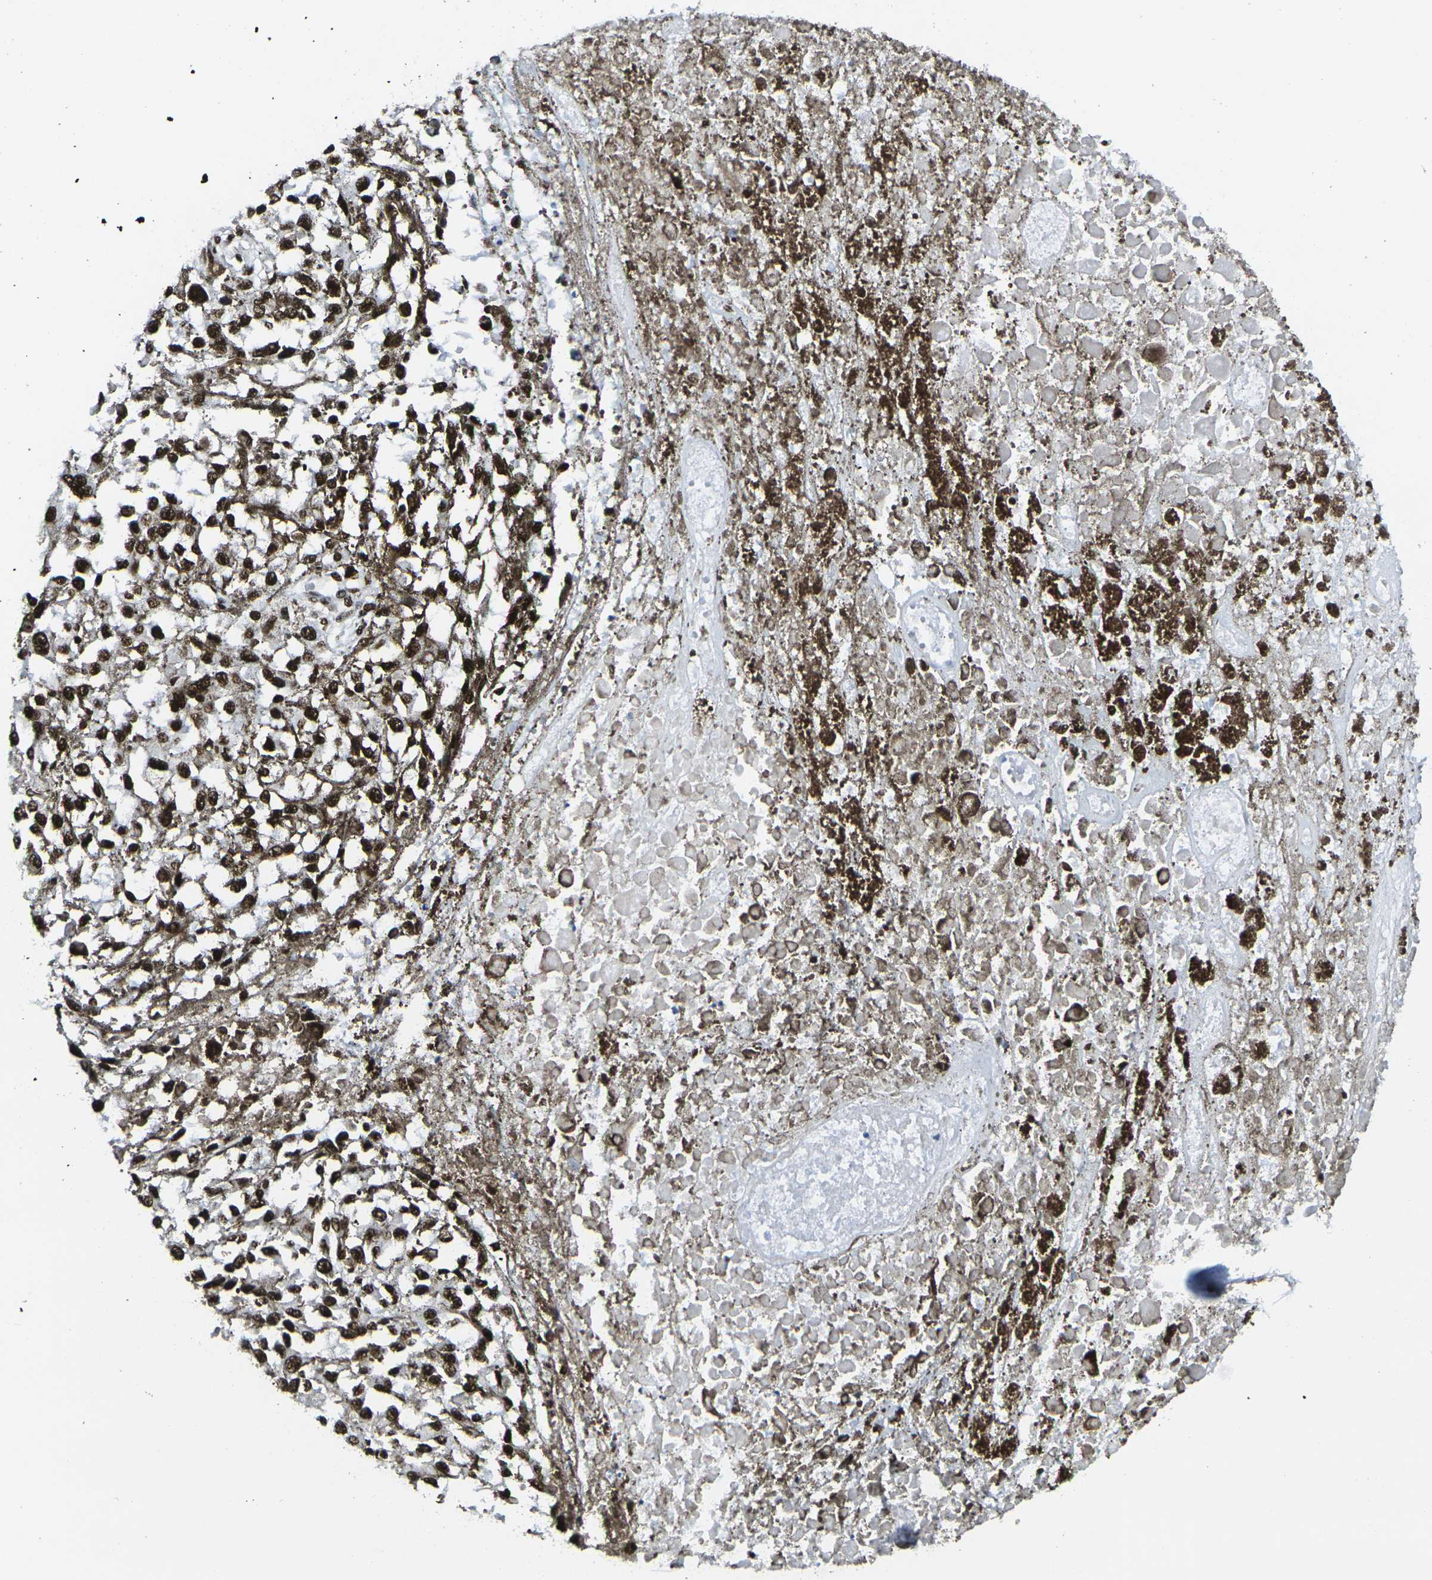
{"staining": {"intensity": "strong", "quantity": ">75%", "location": "nuclear"}, "tissue": "melanoma", "cell_type": "Tumor cells", "image_type": "cancer", "snomed": [{"axis": "morphology", "description": "Malignant melanoma, Metastatic site"}, {"axis": "topography", "description": "Lymph node"}], "caption": "Strong nuclear protein expression is present in approximately >75% of tumor cells in malignant melanoma (metastatic site).", "gene": "SMARCC1", "patient": {"sex": "male", "age": 59}}